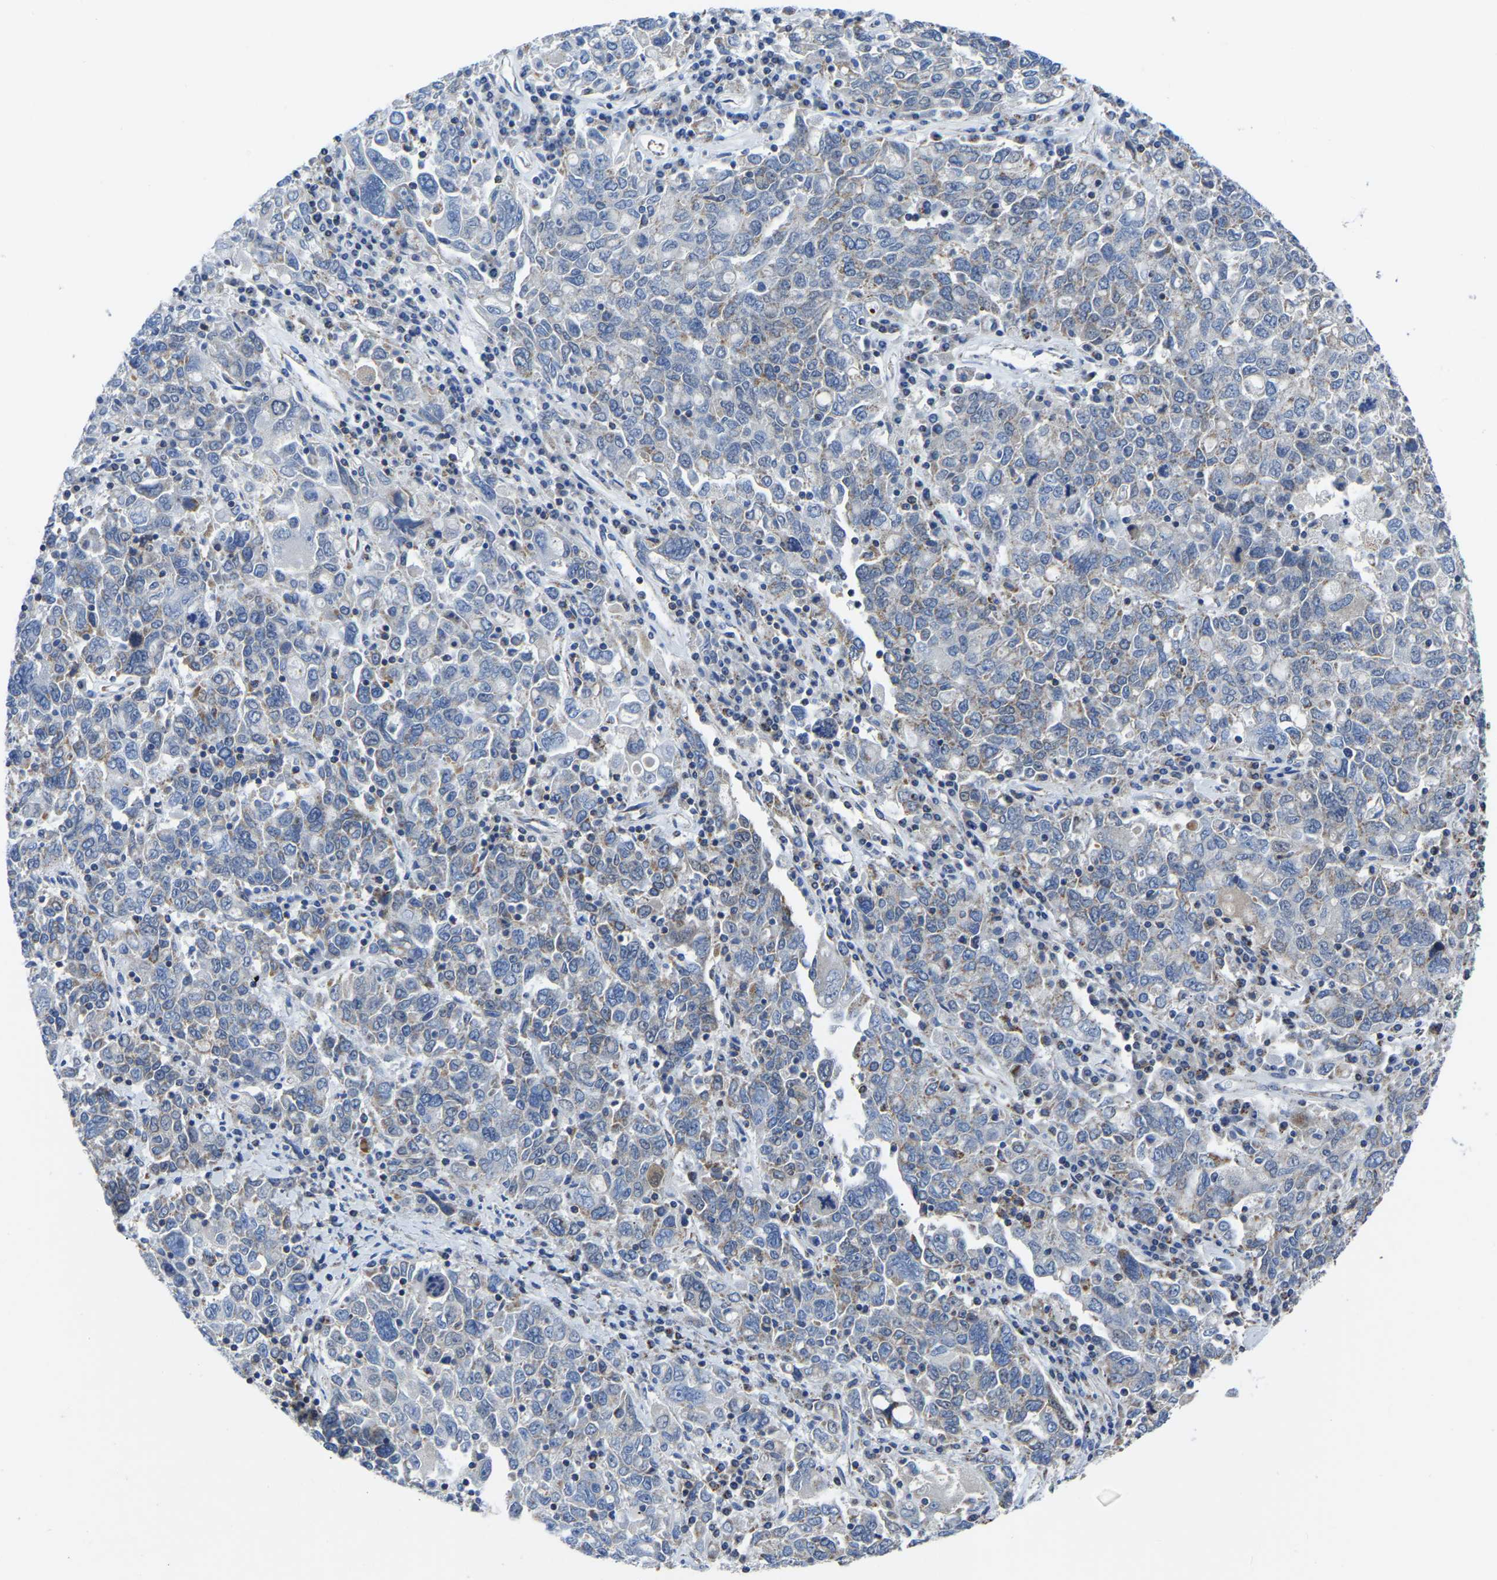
{"staining": {"intensity": "negative", "quantity": "none", "location": "none"}, "tissue": "ovarian cancer", "cell_type": "Tumor cells", "image_type": "cancer", "snomed": [{"axis": "morphology", "description": "Carcinoma, endometroid"}, {"axis": "topography", "description": "Ovary"}], "caption": "DAB (3,3'-diaminobenzidine) immunohistochemical staining of ovarian cancer (endometroid carcinoma) demonstrates no significant positivity in tumor cells. (Stains: DAB (3,3'-diaminobenzidine) immunohistochemistry (IHC) with hematoxylin counter stain, Microscopy: brightfield microscopy at high magnification).", "gene": "ETFA", "patient": {"sex": "female", "age": 62}}